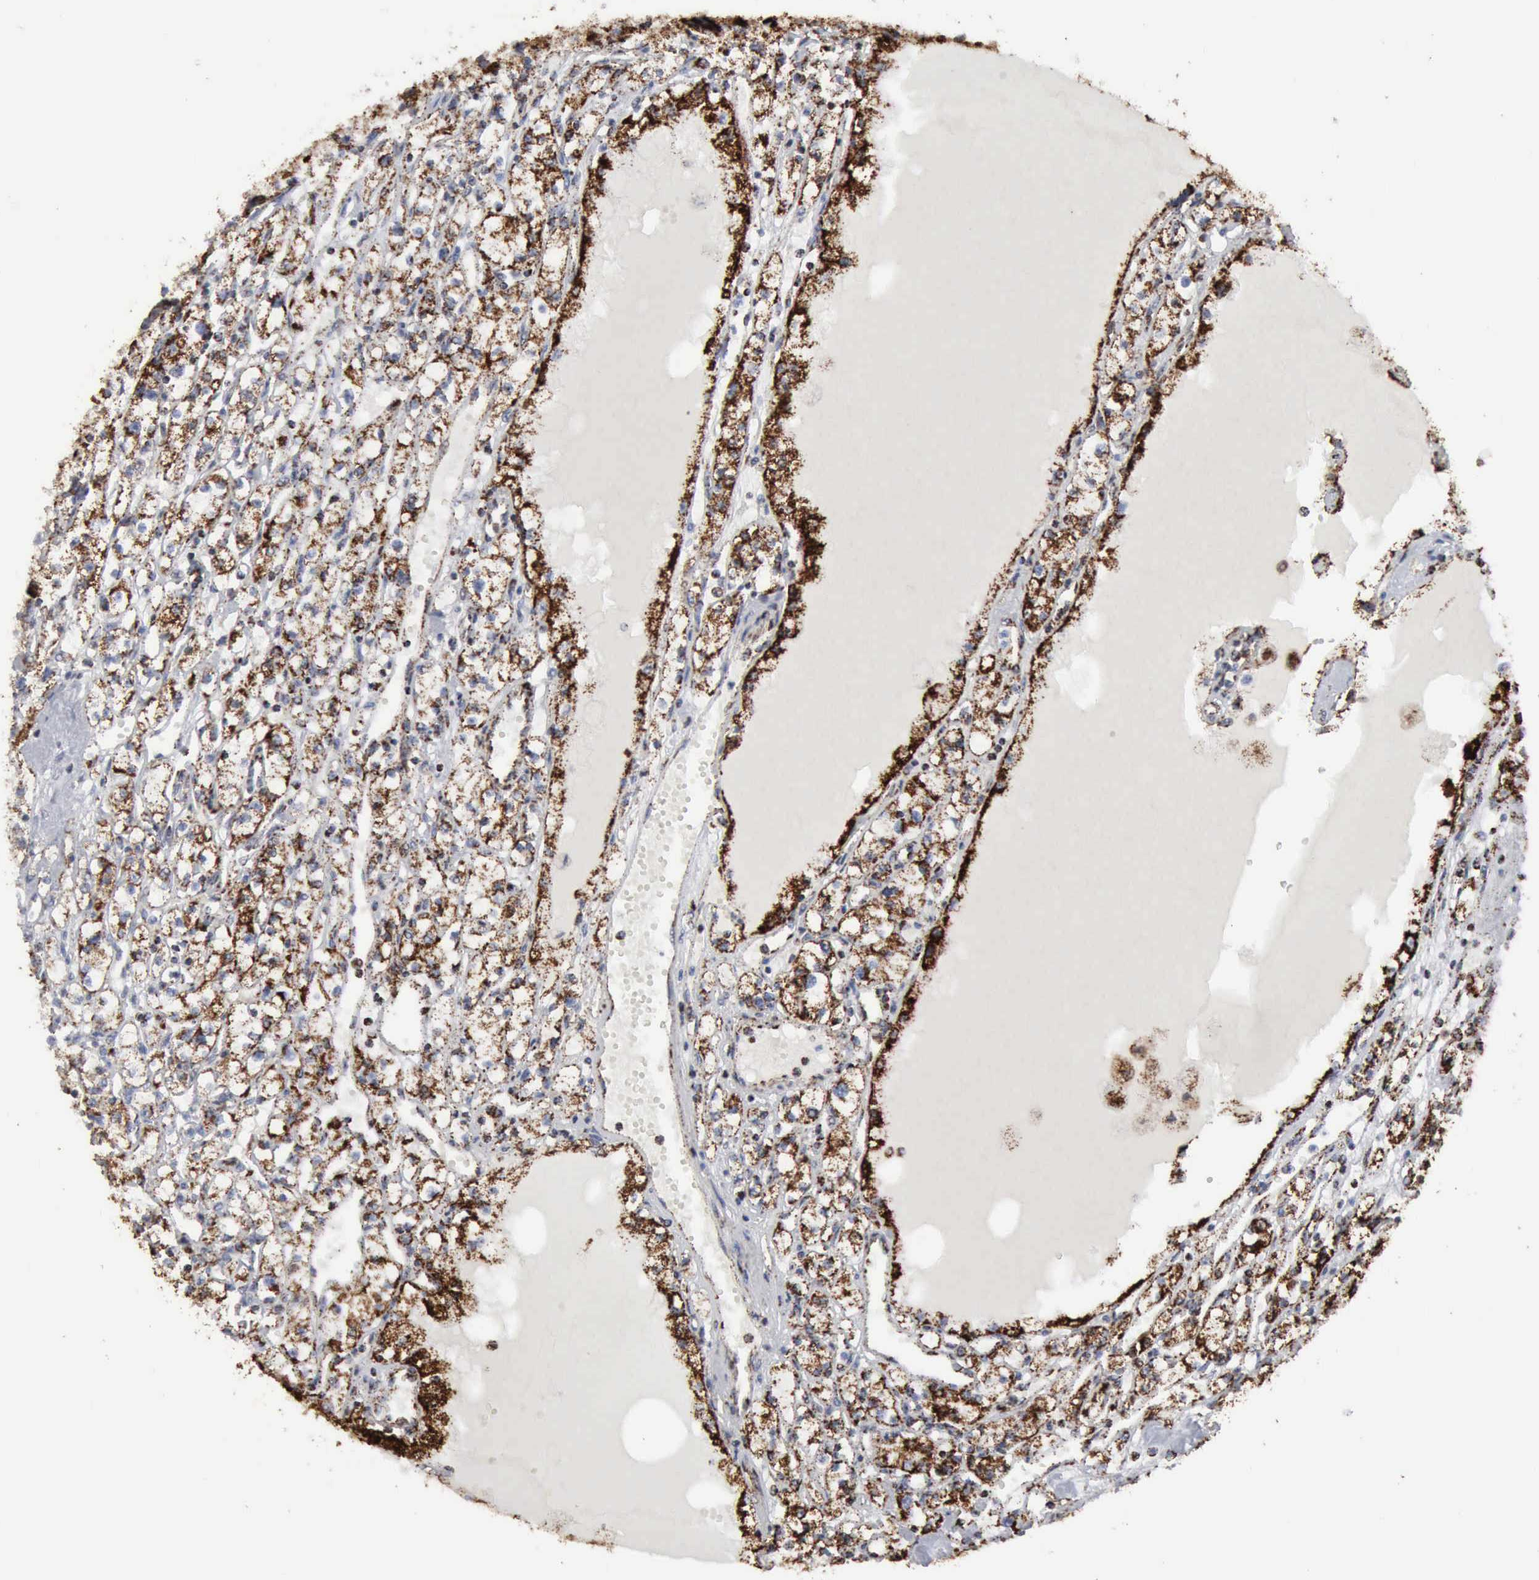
{"staining": {"intensity": "strong", "quantity": ">75%", "location": "cytoplasmic/membranous"}, "tissue": "renal cancer", "cell_type": "Tumor cells", "image_type": "cancer", "snomed": [{"axis": "morphology", "description": "Adenocarcinoma, NOS"}, {"axis": "topography", "description": "Kidney"}], "caption": "Human renal adenocarcinoma stained for a protein (brown) reveals strong cytoplasmic/membranous positive positivity in about >75% of tumor cells.", "gene": "ACO2", "patient": {"sex": "male", "age": 56}}